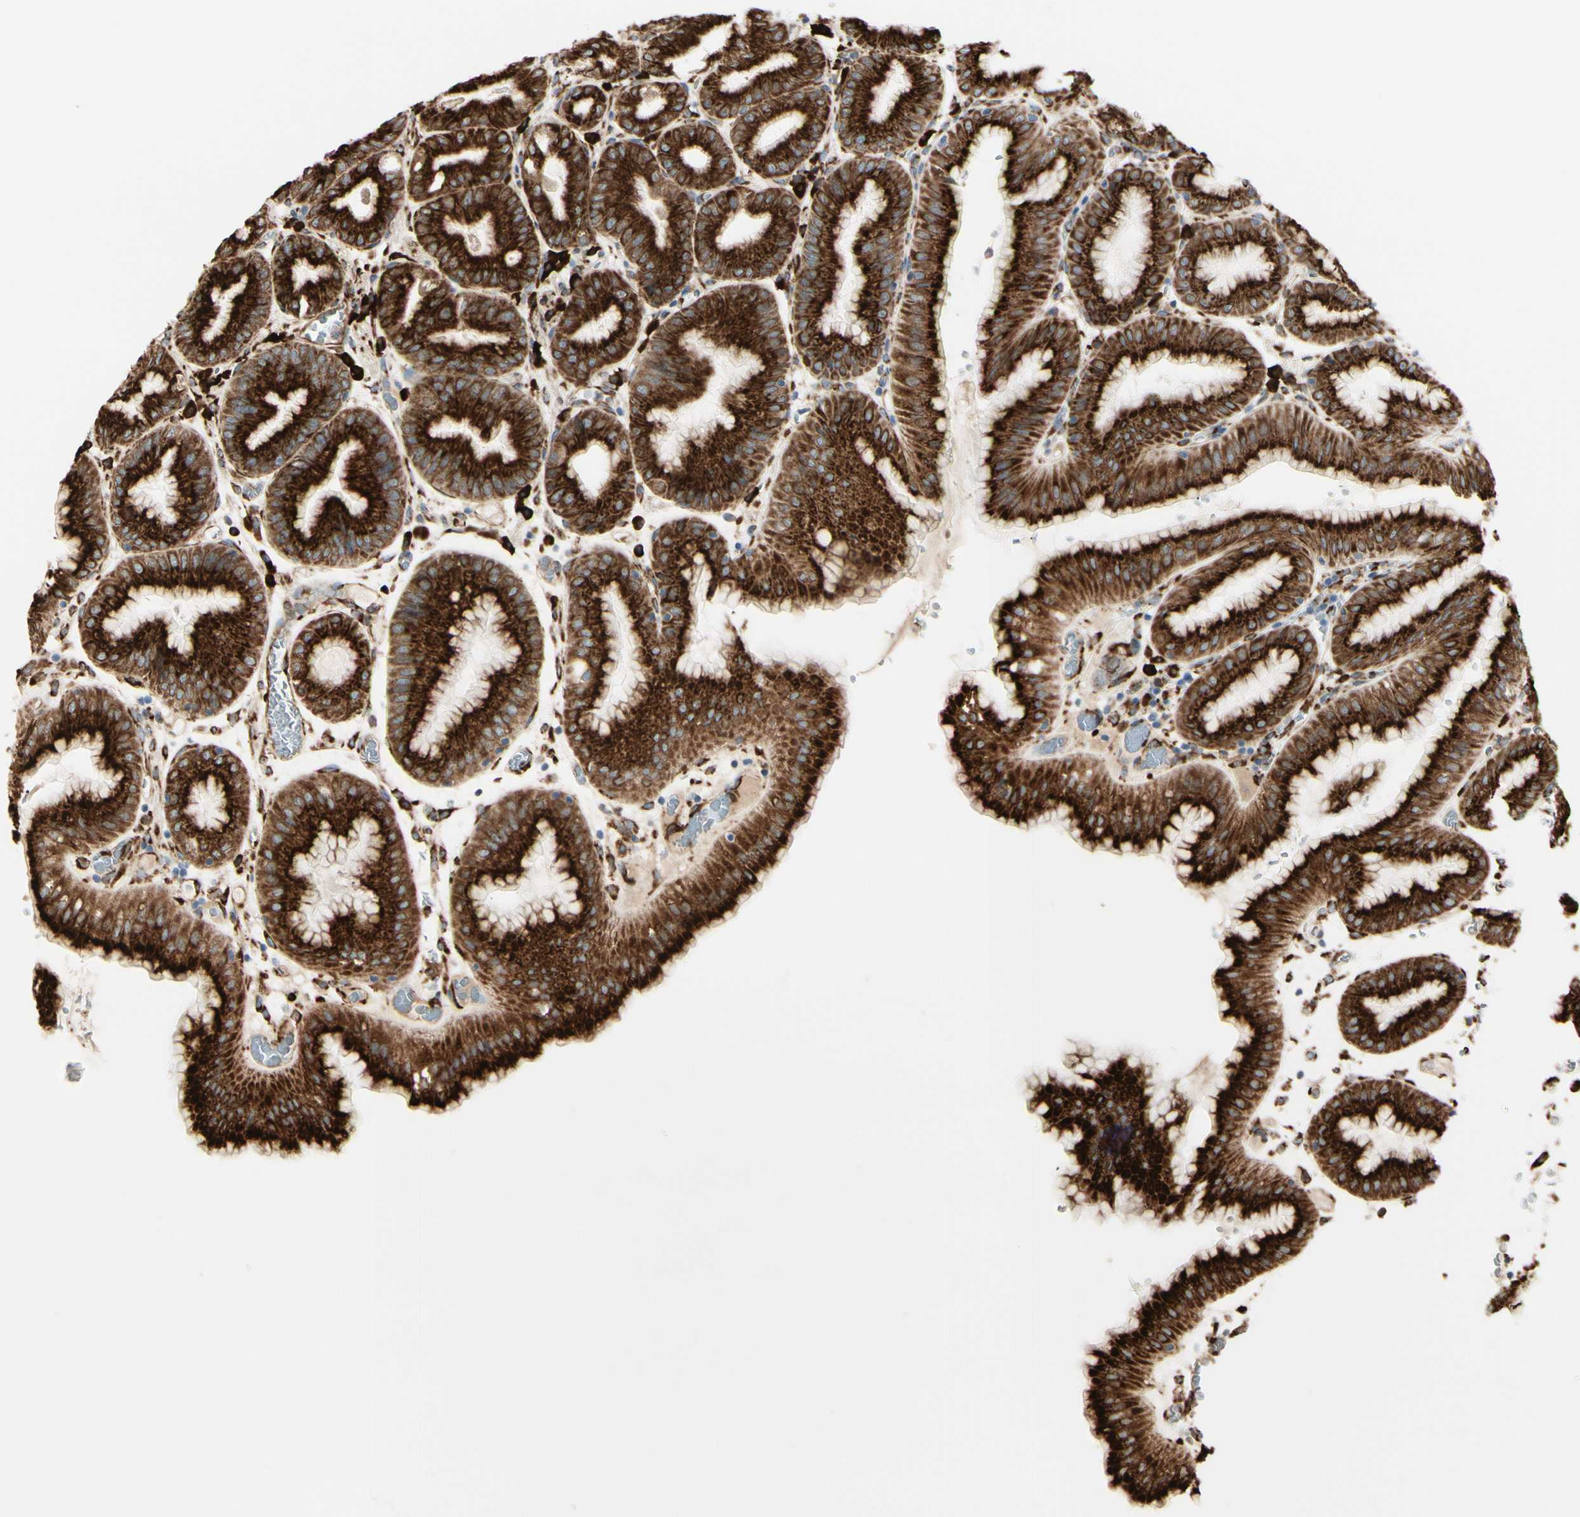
{"staining": {"intensity": "strong", "quantity": ">75%", "location": "cytoplasmic/membranous"}, "tissue": "stomach", "cell_type": "Glandular cells", "image_type": "normal", "snomed": [{"axis": "morphology", "description": "Normal tissue, NOS"}, {"axis": "topography", "description": "Stomach, lower"}], "caption": "Immunohistochemistry (DAB) staining of normal human stomach displays strong cytoplasmic/membranous protein positivity in about >75% of glandular cells.", "gene": "RRBP1", "patient": {"sex": "male", "age": 71}}